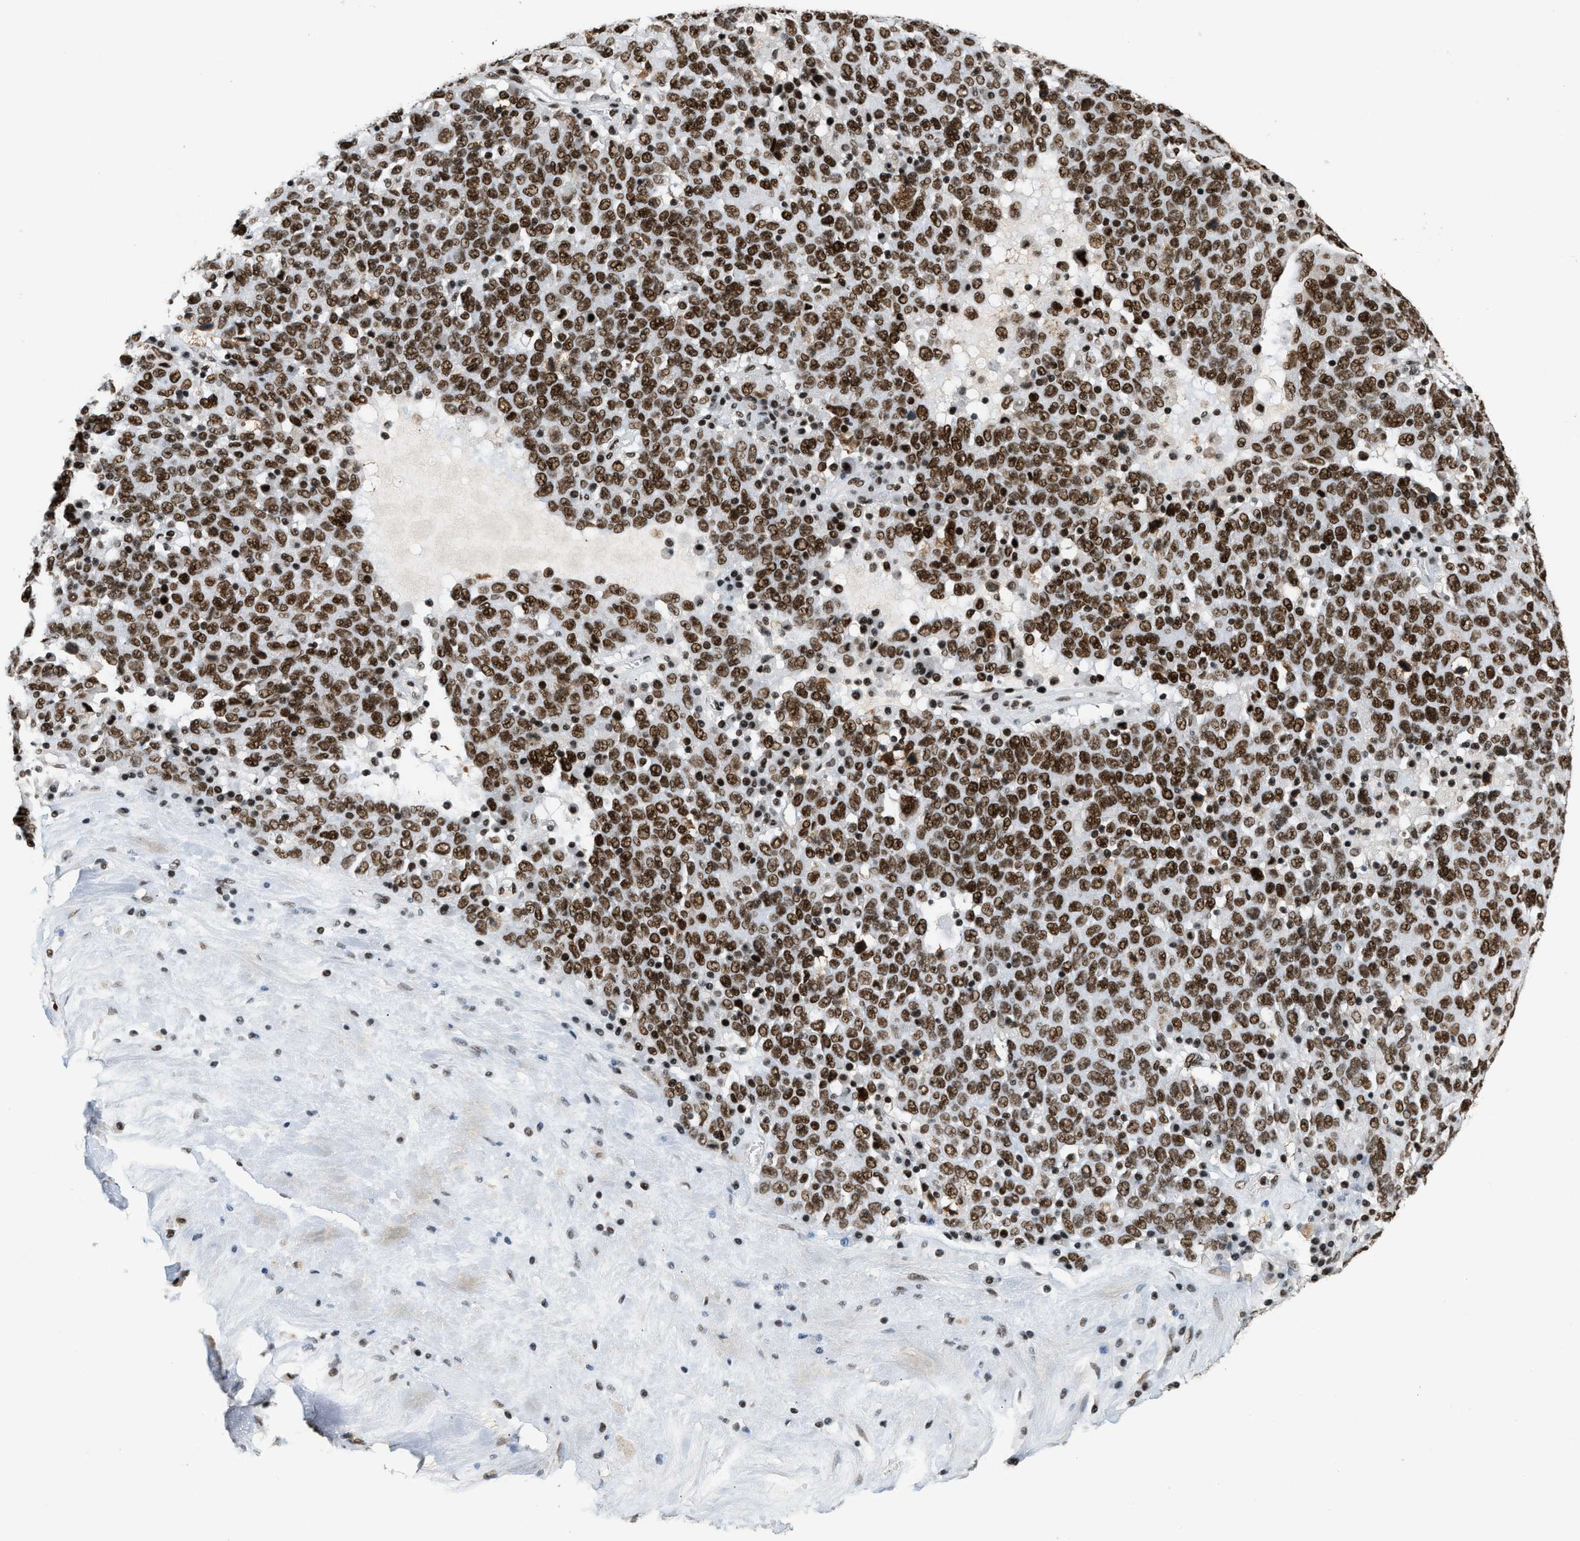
{"staining": {"intensity": "strong", "quantity": ">75%", "location": "nuclear"}, "tissue": "ovarian cancer", "cell_type": "Tumor cells", "image_type": "cancer", "snomed": [{"axis": "morphology", "description": "Carcinoma, endometroid"}, {"axis": "topography", "description": "Ovary"}], "caption": "This is an image of immunohistochemistry staining of ovarian cancer (endometroid carcinoma), which shows strong expression in the nuclear of tumor cells.", "gene": "SMARCB1", "patient": {"sex": "female", "age": 62}}